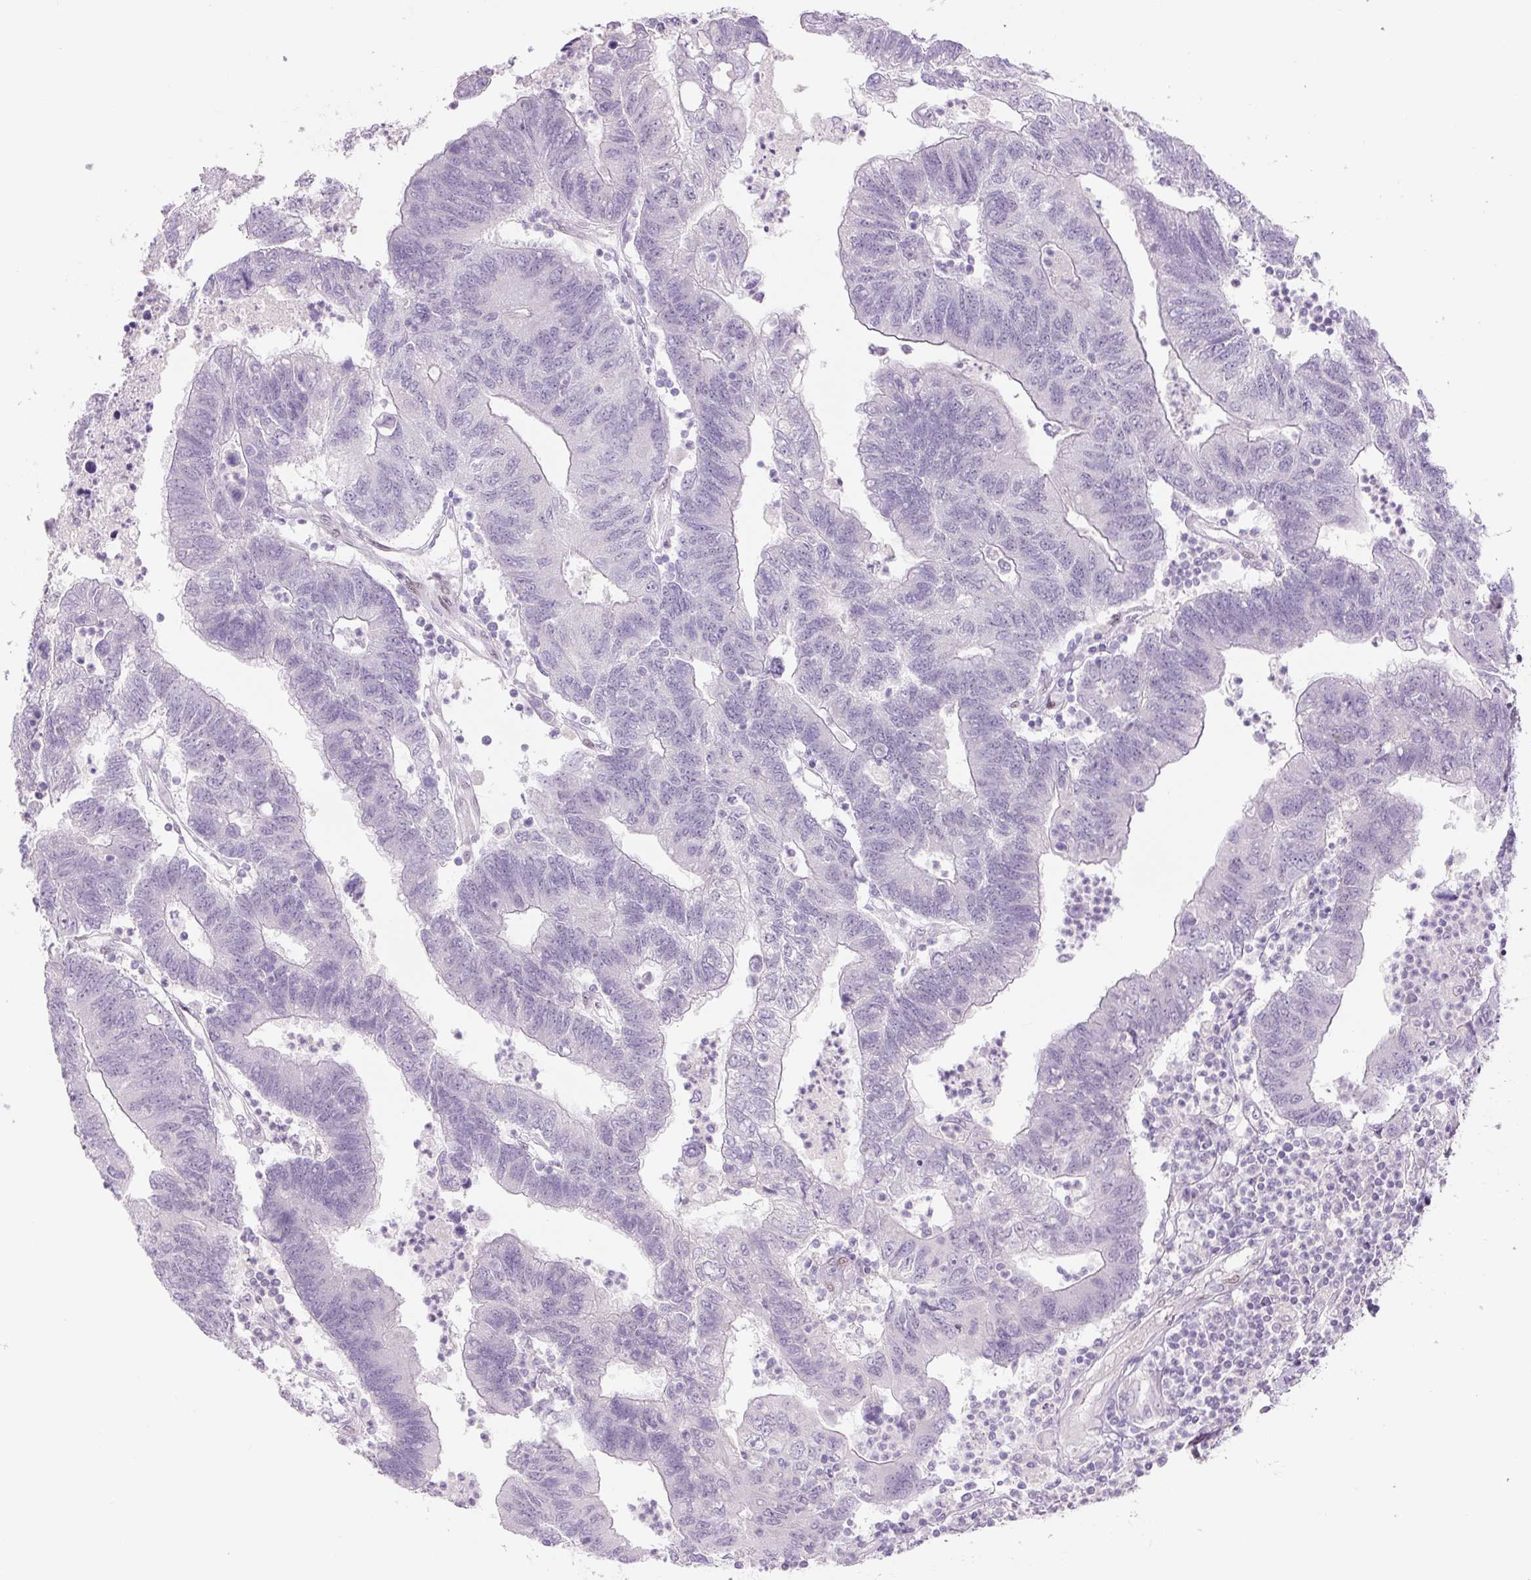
{"staining": {"intensity": "negative", "quantity": "none", "location": "none"}, "tissue": "colorectal cancer", "cell_type": "Tumor cells", "image_type": "cancer", "snomed": [{"axis": "morphology", "description": "Adenocarcinoma, NOS"}, {"axis": "topography", "description": "Colon"}], "caption": "Immunohistochemical staining of colorectal cancer (adenocarcinoma) displays no significant positivity in tumor cells. (DAB (3,3'-diaminobenzidine) IHC with hematoxylin counter stain).", "gene": "SIX1", "patient": {"sex": "female", "age": 48}}